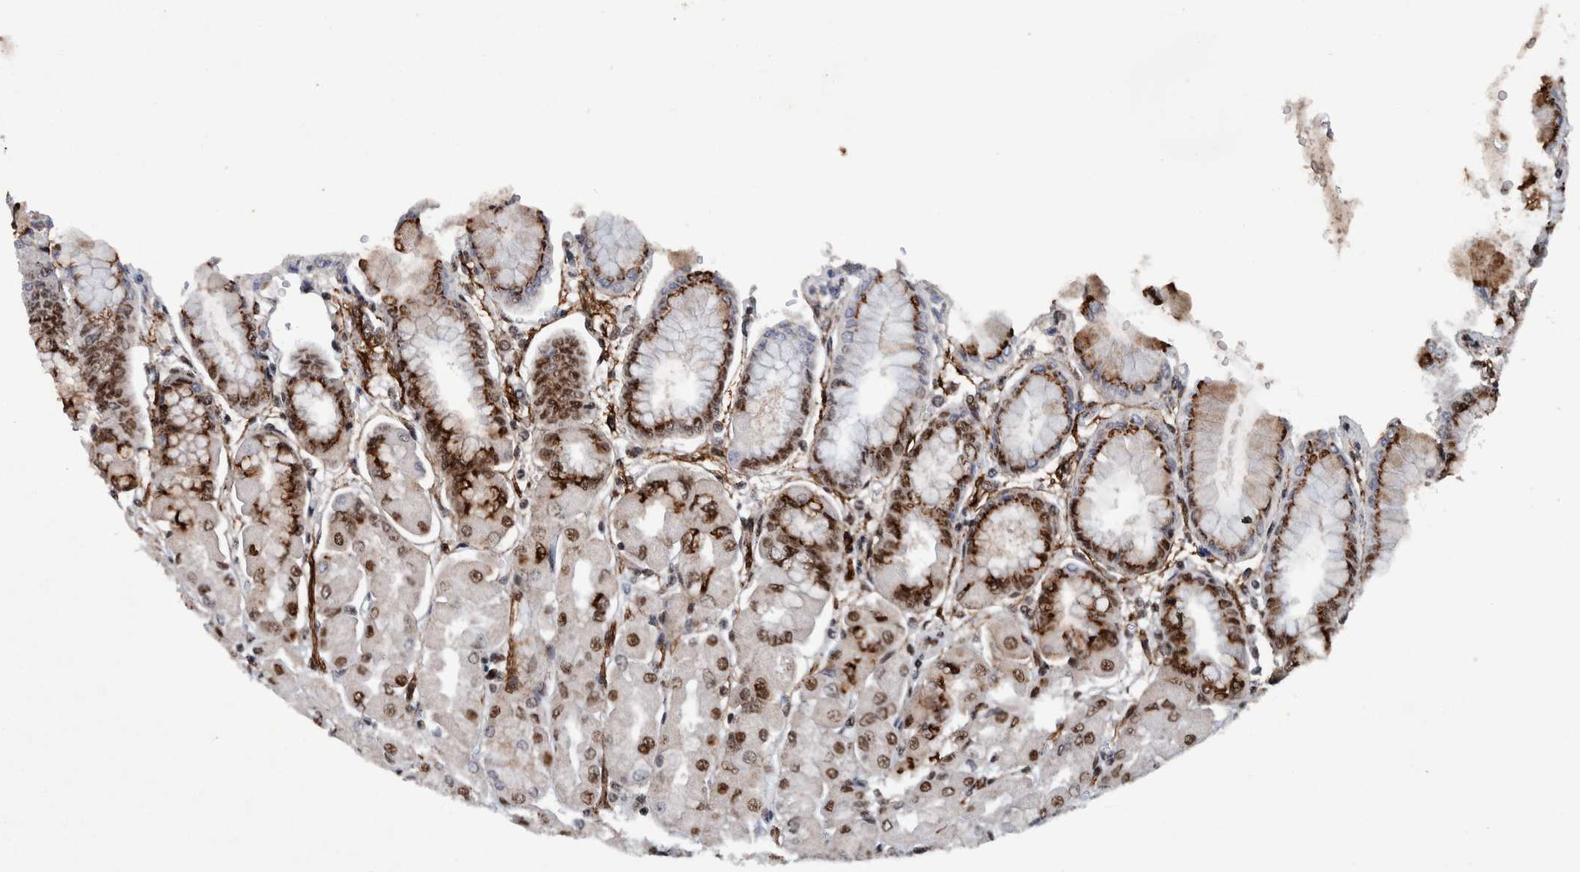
{"staining": {"intensity": "moderate", "quantity": "25%-75%", "location": "nuclear"}, "tissue": "stomach", "cell_type": "Glandular cells", "image_type": "normal", "snomed": [{"axis": "morphology", "description": "Normal tissue, NOS"}, {"axis": "topography", "description": "Stomach, upper"}], "caption": "IHC photomicrograph of unremarkable stomach stained for a protein (brown), which reveals medium levels of moderate nuclear positivity in approximately 25%-75% of glandular cells.", "gene": "TAF10", "patient": {"sex": "female", "age": 56}}